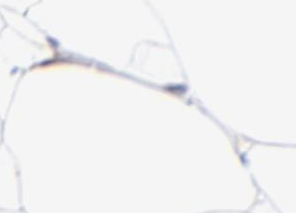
{"staining": {"intensity": "negative", "quantity": "none", "location": "none"}, "tissue": "adipose tissue", "cell_type": "Adipocytes", "image_type": "normal", "snomed": [{"axis": "morphology", "description": "Normal tissue, NOS"}, {"axis": "morphology", "description": "Duct carcinoma"}, {"axis": "topography", "description": "Breast"}, {"axis": "topography", "description": "Adipose tissue"}], "caption": "Photomicrograph shows no significant protein staining in adipocytes of benign adipose tissue.", "gene": "PDE4B", "patient": {"sex": "female", "age": 37}}